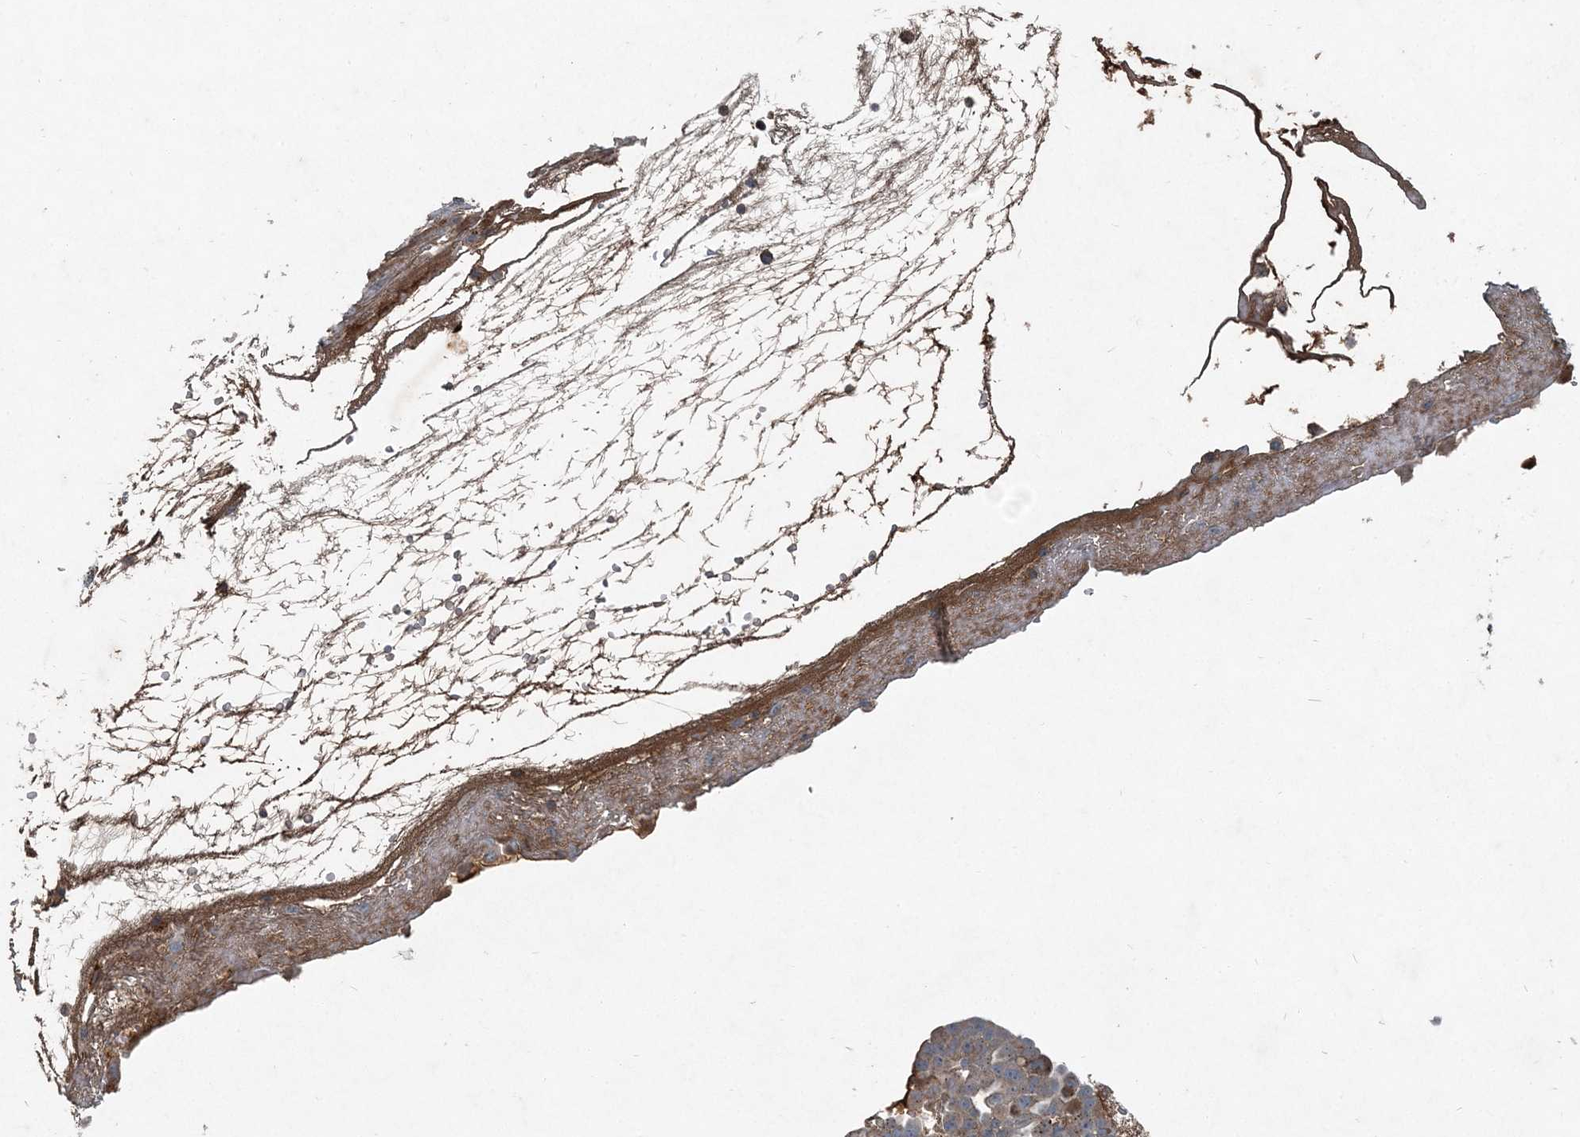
{"staining": {"intensity": "weak", "quantity": ">75%", "location": "cytoplasmic/membranous"}, "tissue": "ovarian cancer", "cell_type": "Tumor cells", "image_type": "cancer", "snomed": [{"axis": "morphology", "description": "Cystadenocarcinoma, serous, NOS"}, {"axis": "topography", "description": "Soft tissue"}, {"axis": "topography", "description": "Ovary"}], "caption": "Serous cystadenocarcinoma (ovarian) stained for a protein reveals weak cytoplasmic/membranous positivity in tumor cells.", "gene": "ABHD14B", "patient": {"sex": "female", "age": 57}}